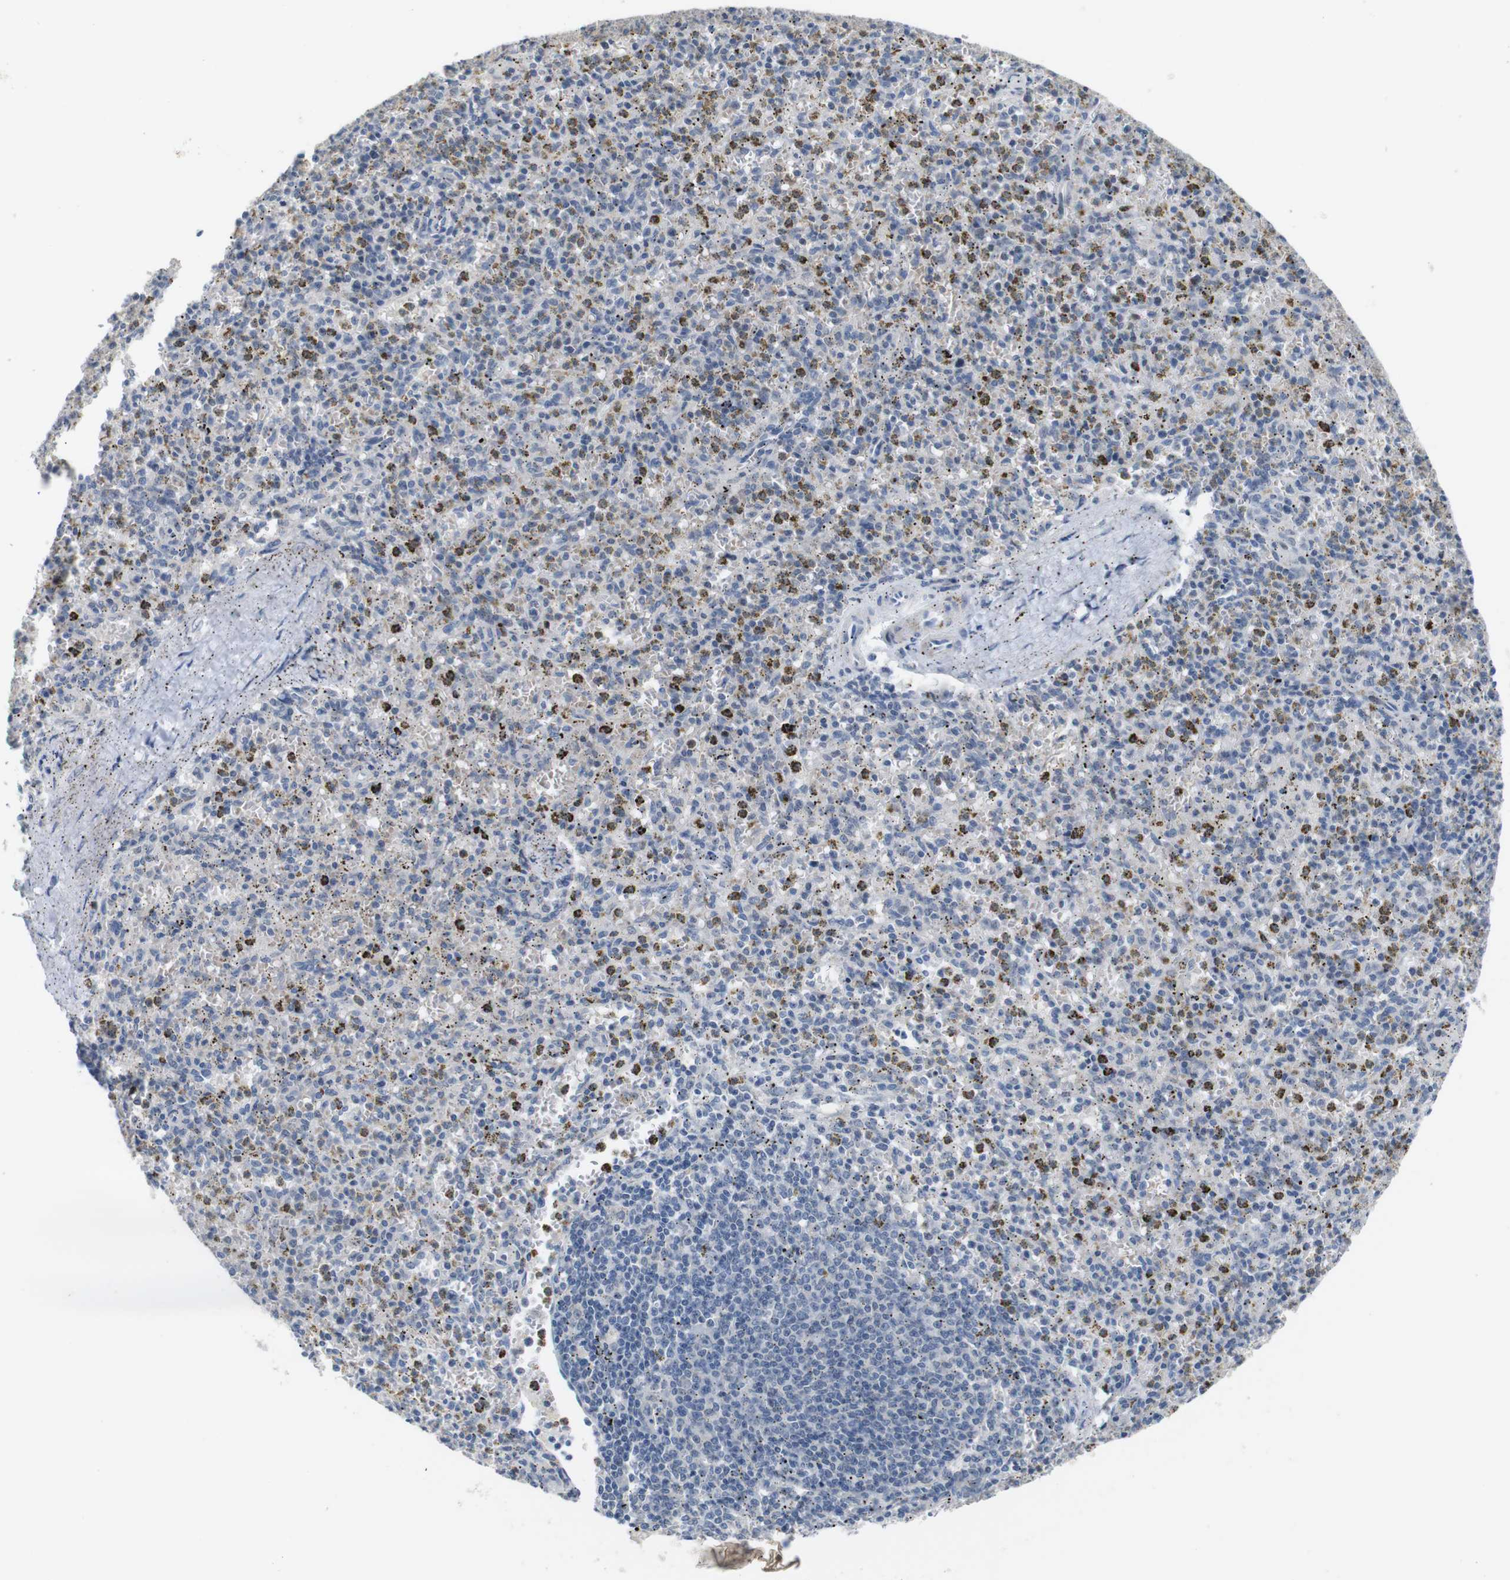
{"staining": {"intensity": "negative", "quantity": "none", "location": "none"}, "tissue": "spleen", "cell_type": "Cells in red pulp", "image_type": "normal", "snomed": [{"axis": "morphology", "description": "Normal tissue, NOS"}, {"axis": "topography", "description": "Spleen"}], "caption": "High power microscopy micrograph of an IHC histopathology image of benign spleen, revealing no significant positivity in cells in red pulp.", "gene": "CHRM5", "patient": {"sex": "male", "age": 72}}